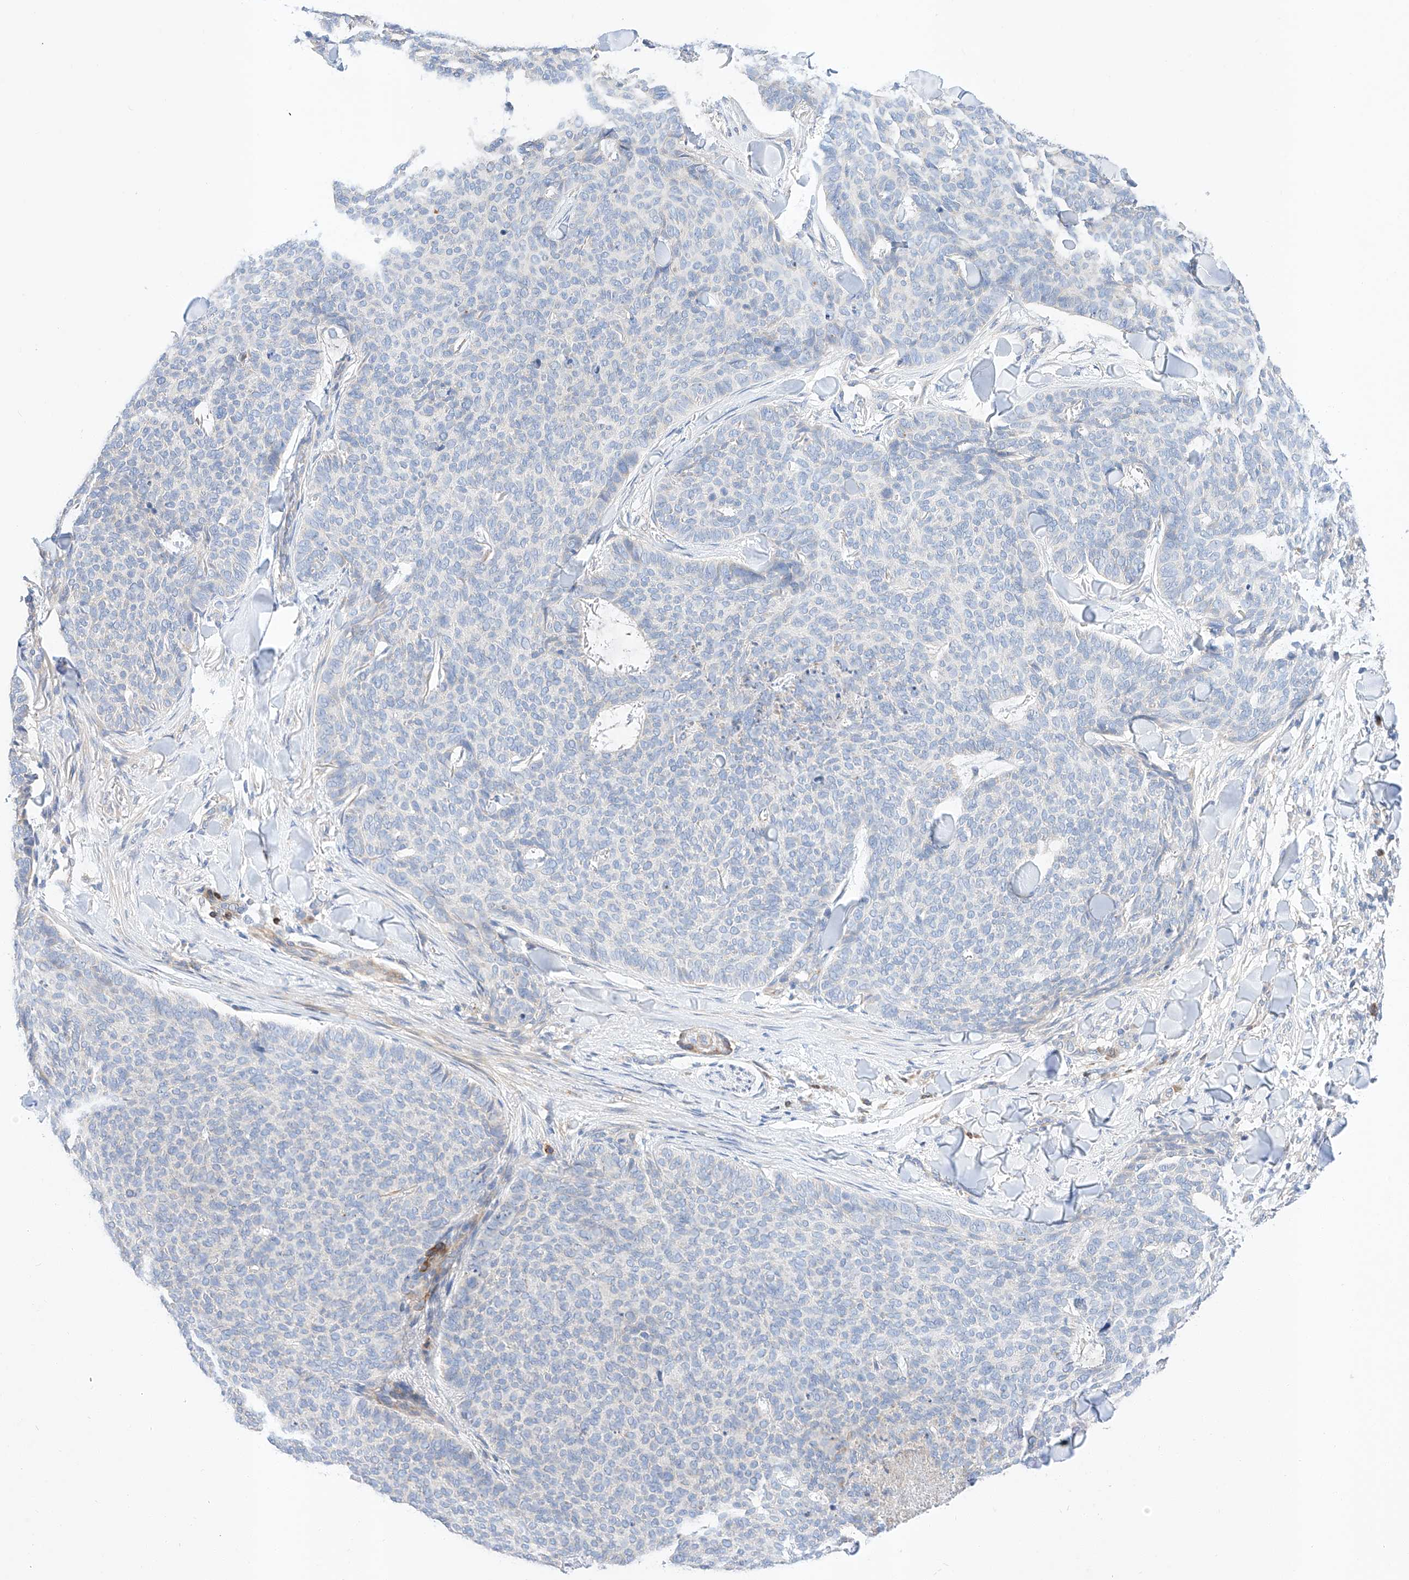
{"staining": {"intensity": "negative", "quantity": "none", "location": "none"}, "tissue": "skin cancer", "cell_type": "Tumor cells", "image_type": "cancer", "snomed": [{"axis": "morphology", "description": "Normal tissue, NOS"}, {"axis": "morphology", "description": "Basal cell carcinoma"}, {"axis": "topography", "description": "Skin"}], "caption": "There is no significant expression in tumor cells of skin cancer (basal cell carcinoma).", "gene": "C6orf118", "patient": {"sex": "male", "age": 50}}